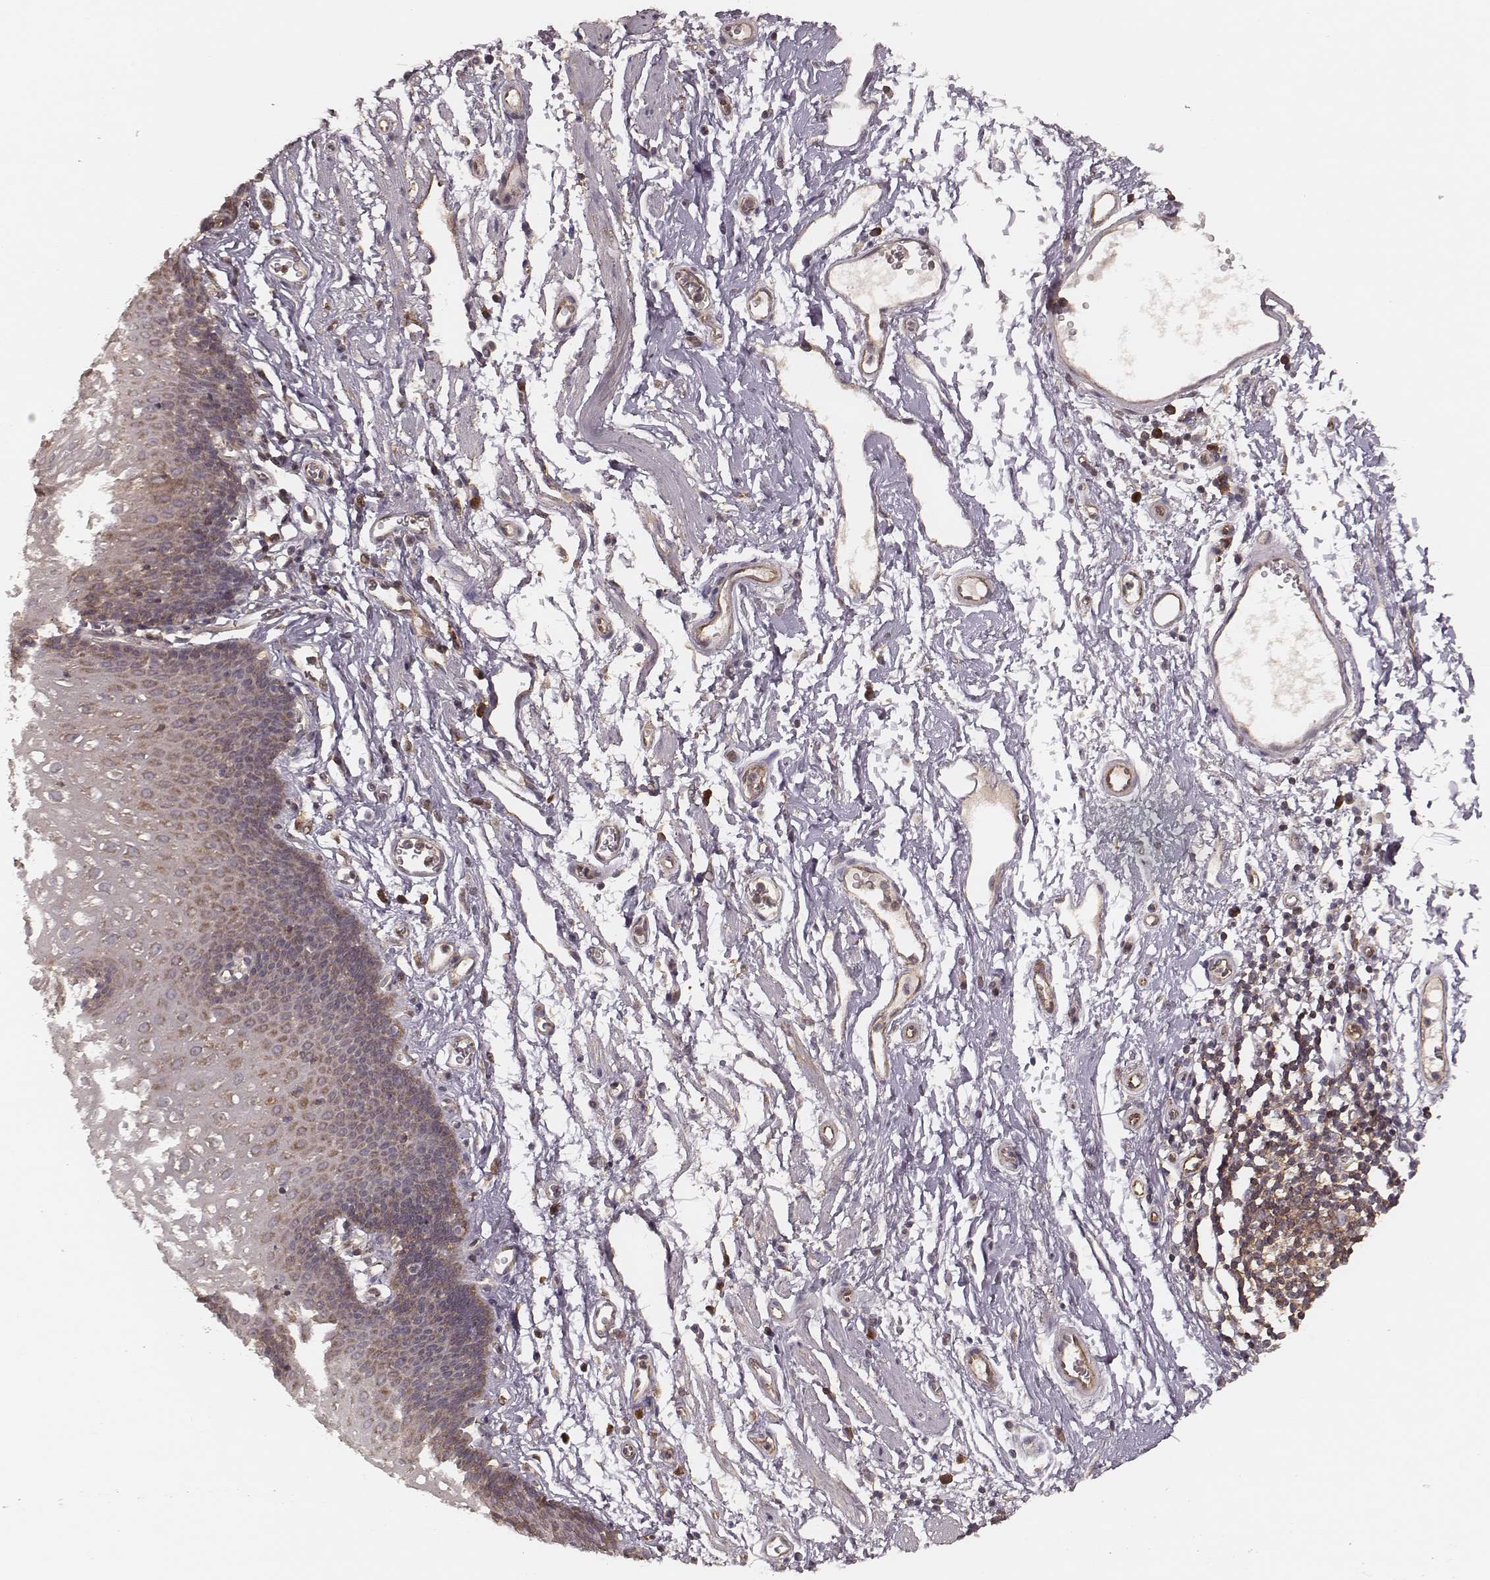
{"staining": {"intensity": "moderate", "quantity": "25%-75%", "location": "cytoplasmic/membranous"}, "tissue": "esophagus", "cell_type": "Squamous epithelial cells", "image_type": "normal", "snomed": [{"axis": "morphology", "description": "Normal tissue, NOS"}, {"axis": "topography", "description": "Esophagus"}], "caption": "Esophagus stained for a protein (brown) displays moderate cytoplasmic/membranous positive staining in approximately 25%-75% of squamous epithelial cells.", "gene": "CARS1", "patient": {"sex": "male", "age": 72}}